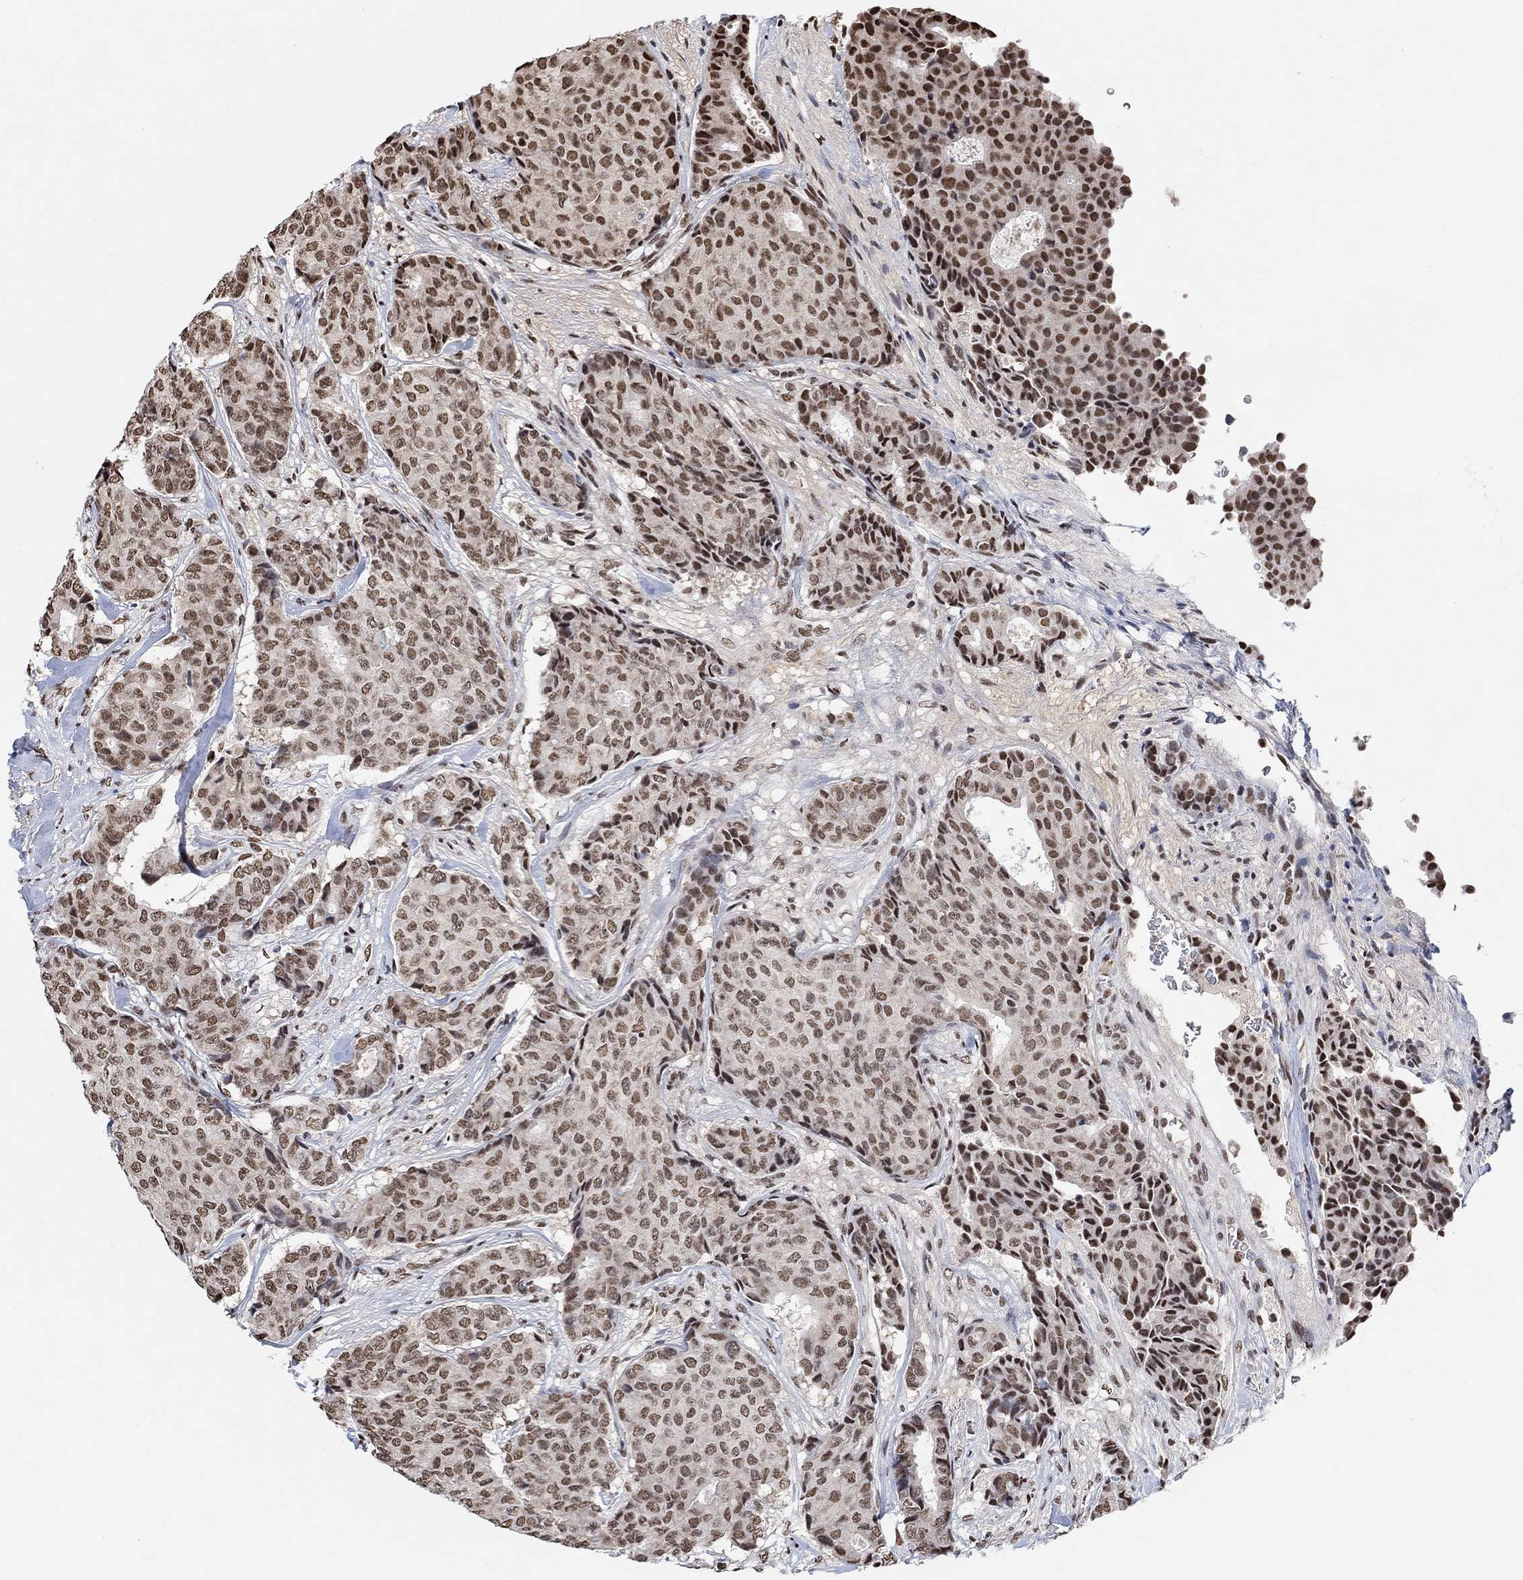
{"staining": {"intensity": "moderate", "quantity": ">75%", "location": "nuclear"}, "tissue": "breast cancer", "cell_type": "Tumor cells", "image_type": "cancer", "snomed": [{"axis": "morphology", "description": "Duct carcinoma"}, {"axis": "topography", "description": "Breast"}], "caption": "Infiltrating ductal carcinoma (breast) was stained to show a protein in brown. There is medium levels of moderate nuclear staining in about >75% of tumor cells.", "gene": "USP39", "patient": {"sex": "female", "age": 75}}